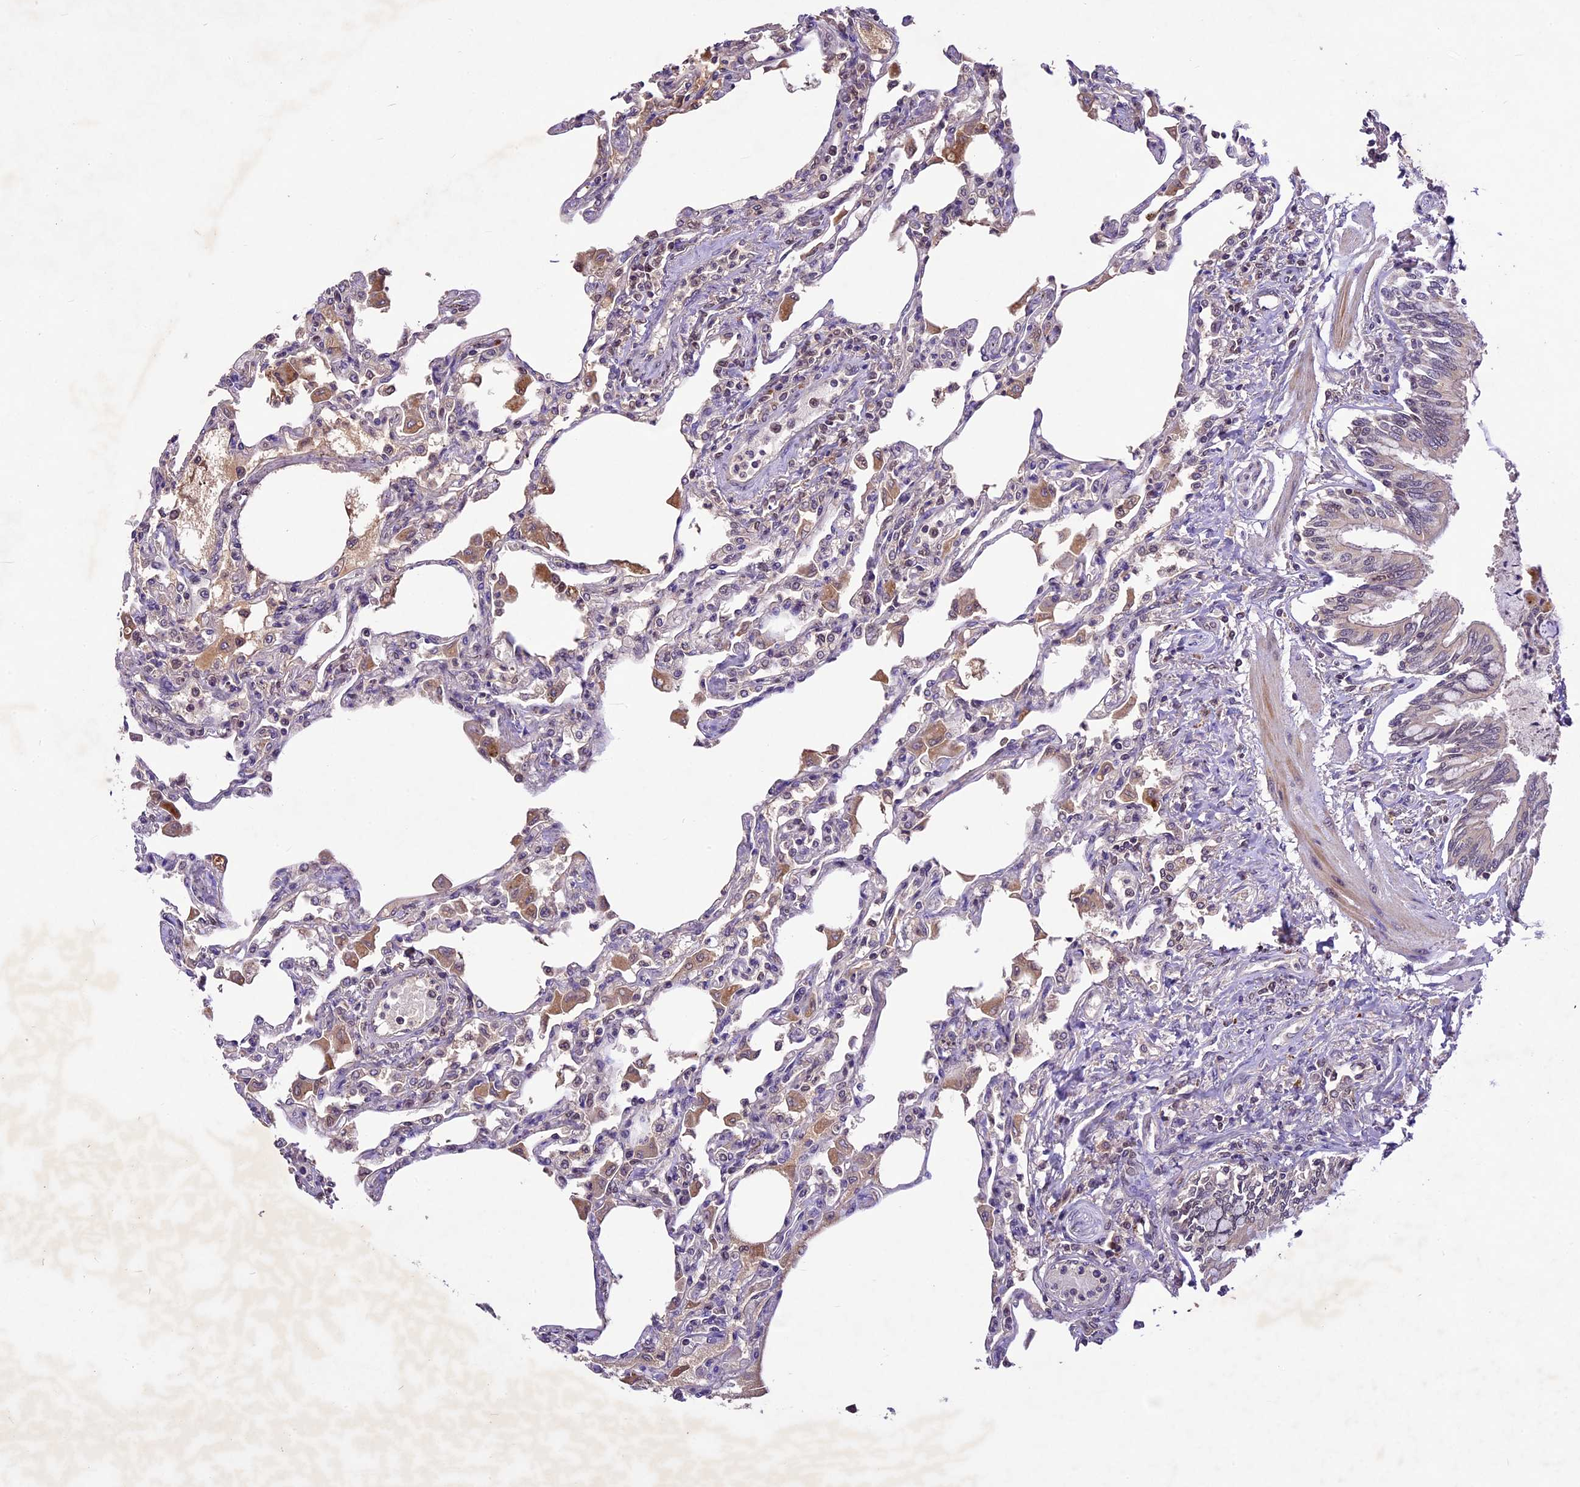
{"staining": {"intensity": "moderate", "quantity": "<25%", "location": "cytoplasmic/membranous"}, "tissue": "lung", "cell_type": "Alveolar cells", "image_type": "normal", "snomed": [{"axis": "morphology", "description": "Normal tissue, NOS"}, {"axis": "topography", "description": "Bronchus"}, {"axis": "topography", "description": "Lung"}], "caption": "The photomicrograph reveals staining of normal lung, revealing moderate cytoplasmic/membranous protein expression (brown color) within alveolar cells.", "gene": "ATP10A", "patient": {"sex": "female", "age": 49}}